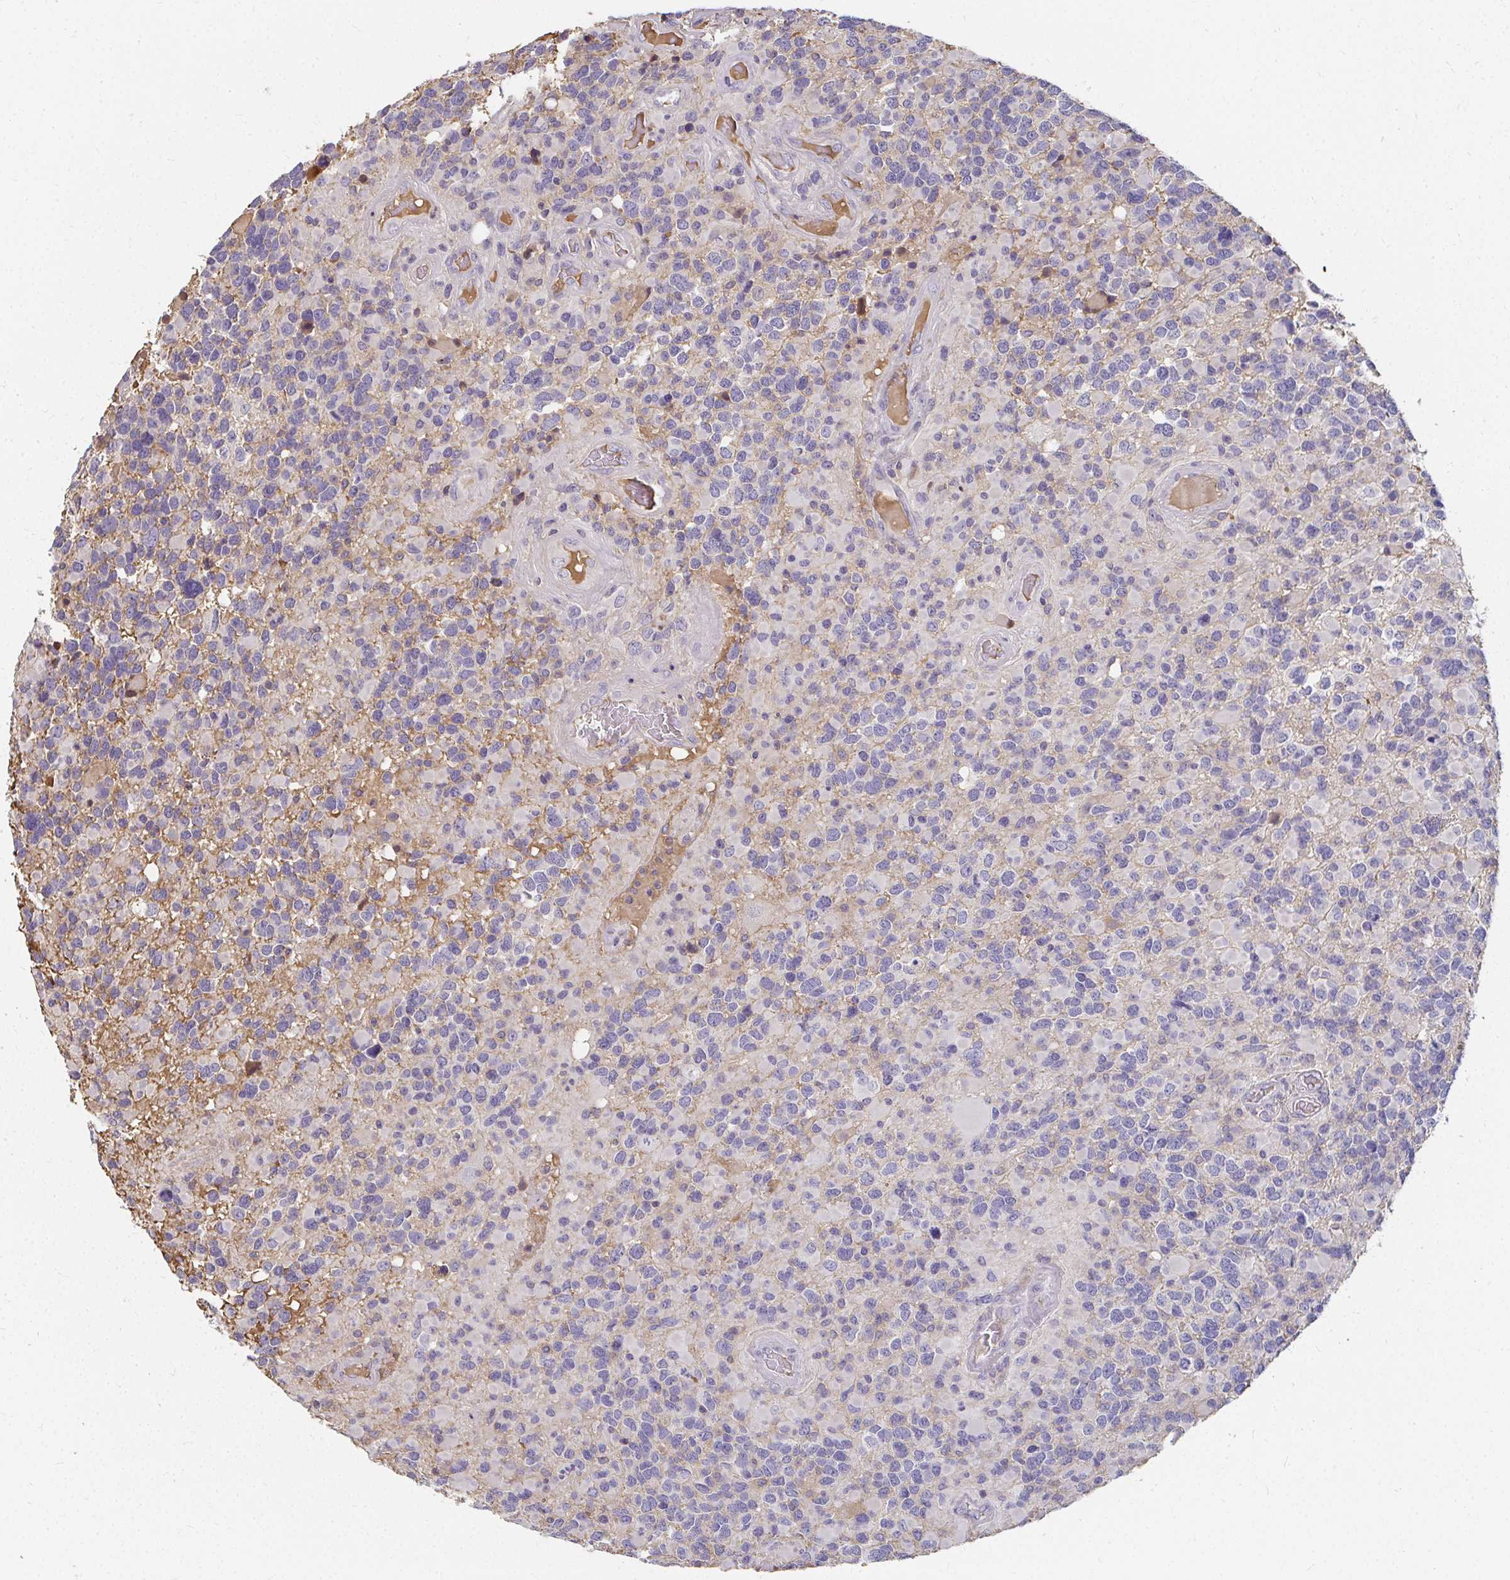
{"staining": {"intensity": "negative", "quantity": "none", "location": "none"}, "tissue": "glioma", "cell_type": "Tumor cells", "image_type": "cancer", "snomed": [{"axis": "morphology", "description": "Glioma, malignant, High grade"}, {"axis": "topography", "description": "Brain"}], "caption": "High-grade glioma (malignant) was stained to show a protein in brown. There is no significant expression in tumor cells. Nuclei are stained in blue.", "gene": "LOXL4", "patient": {"sex": "female", "age": 40}}